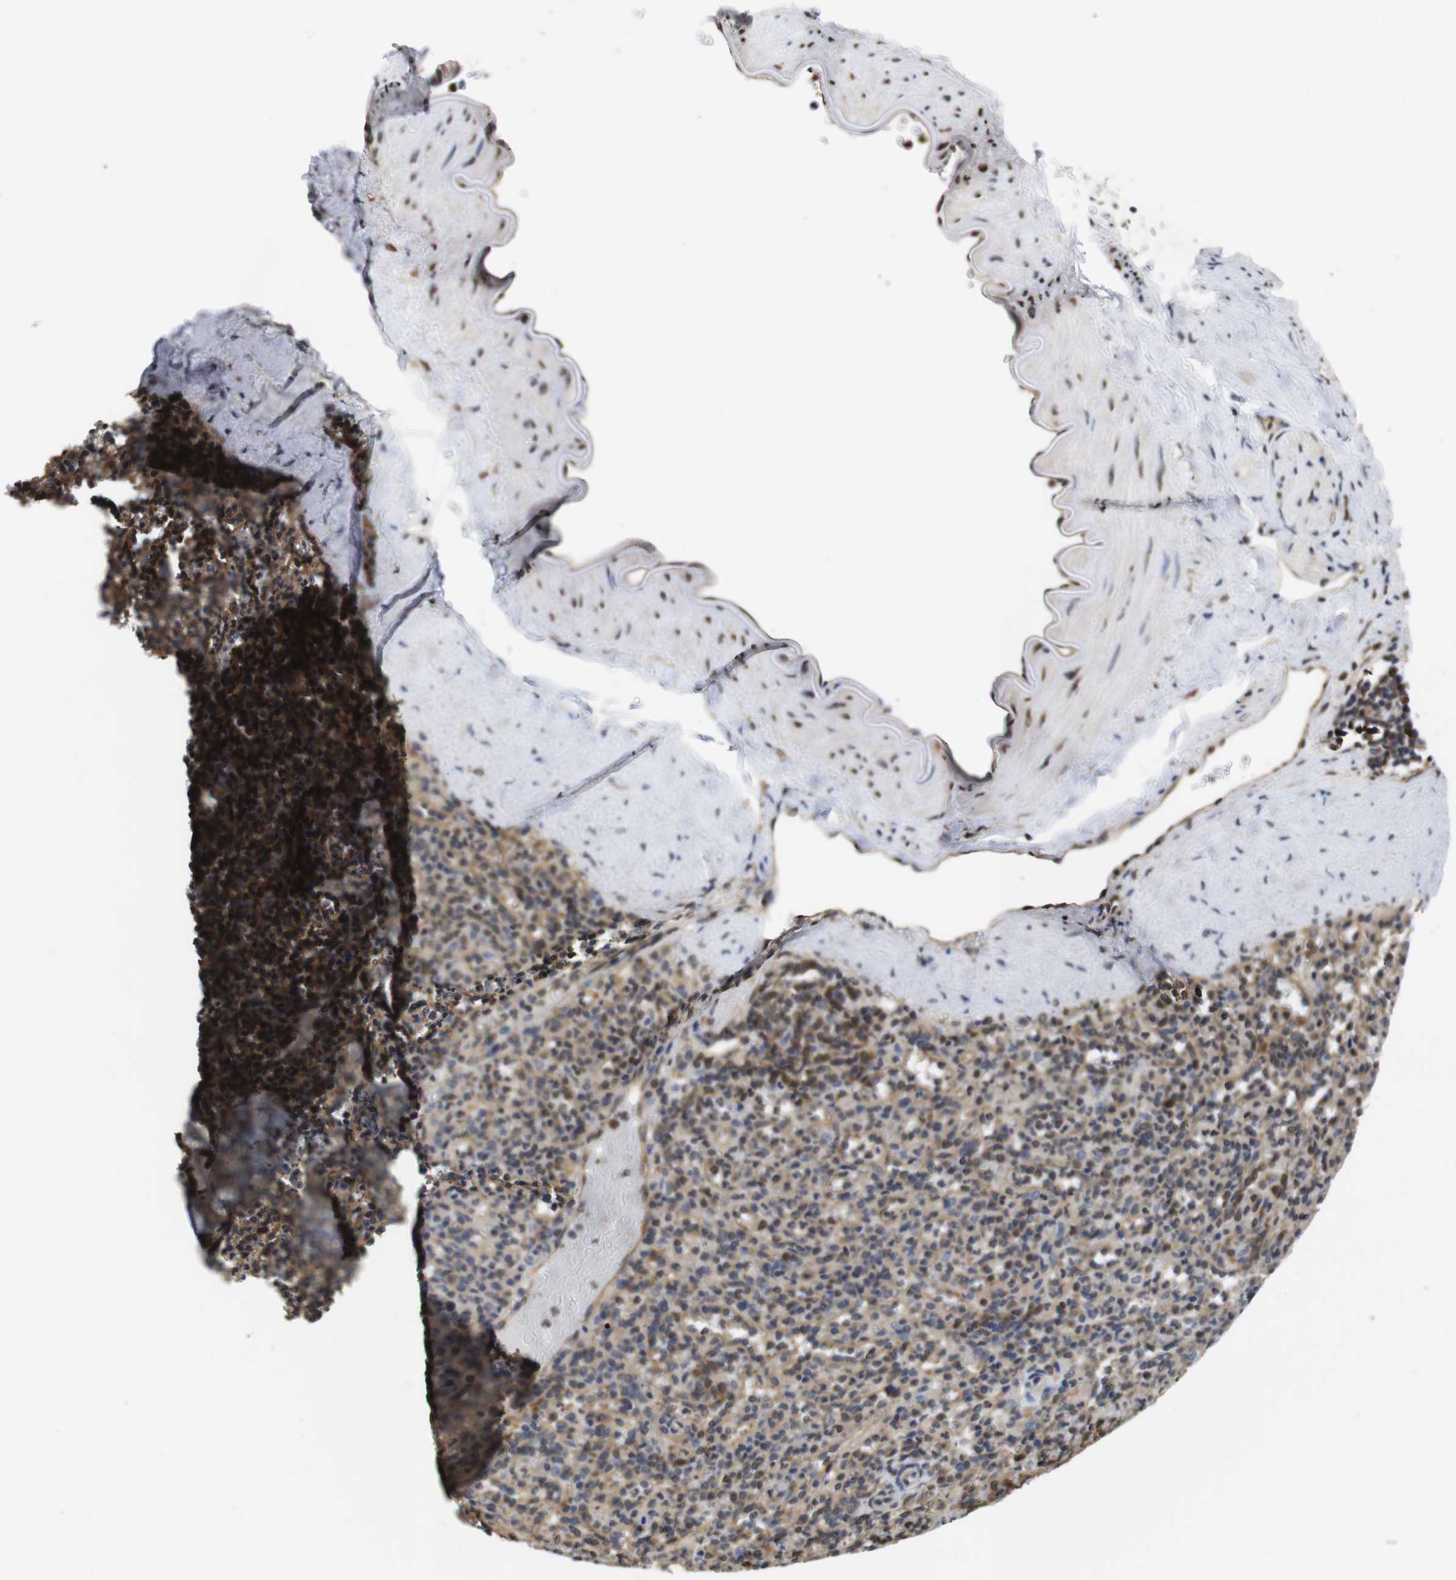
{"staining": {"intensity": "weak", "quantity": ">75%", "location": "cytoplasmic/membranous,nuclear"}, "tissue": "spleen", "cell_type": "Cells in red pulp", "image_type": "normal", "snomed": [{"axis": "morphology", "description": "Normal tissue, NOS"}, {"axis": "topography", "description": "Spleen"}], "caption": "Immunohistochemical staining of unremarkable human spleen reveals weak cytoplasmic/membranous,nuclear protein expression in about >75% of cells in red pulp.", "gene": "SUMO3", "patient": {"sex": "male", "age": 36}}